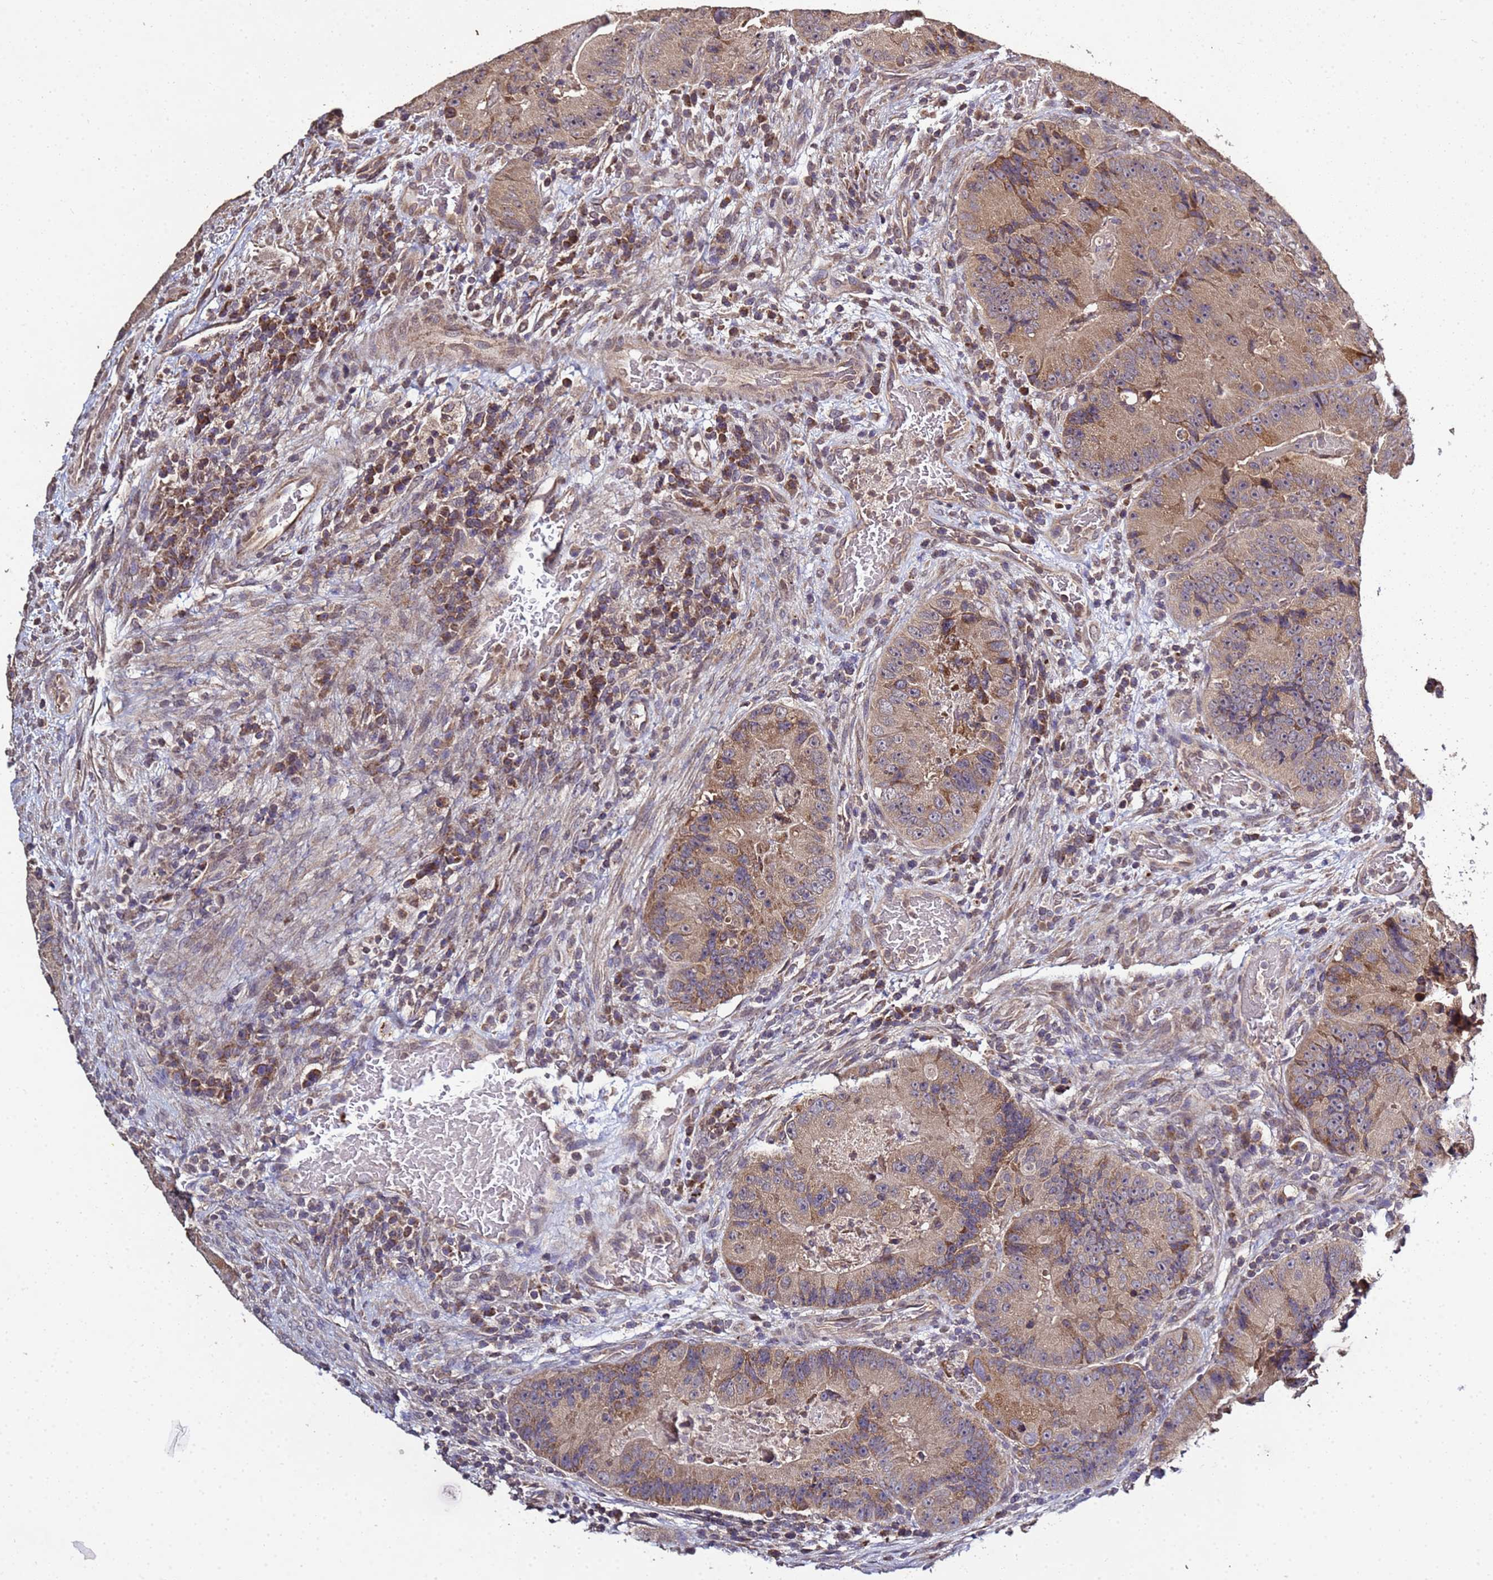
{"staining": {"intensity": "moderate", "quantity": "25%-75%", "location": "cytoplasmic/membranous"}, "tissue": "colorectal cancer", "cell_type": "Tumor cells", "image_type": "cancer", "snomed": [{"axis": "morphology", "description": "Adenocarcinoma, NOS"}, {"axis": "topography", "description": "Colon"}], "caption": "A brown stain highlights moderate cytoplasmic/membranous positivity of a protein in human colorectal cancer (adenocarcinoma) tumor cells.", "gene": "P2RX7", "patient": {"sex": "female", "age": 86}}